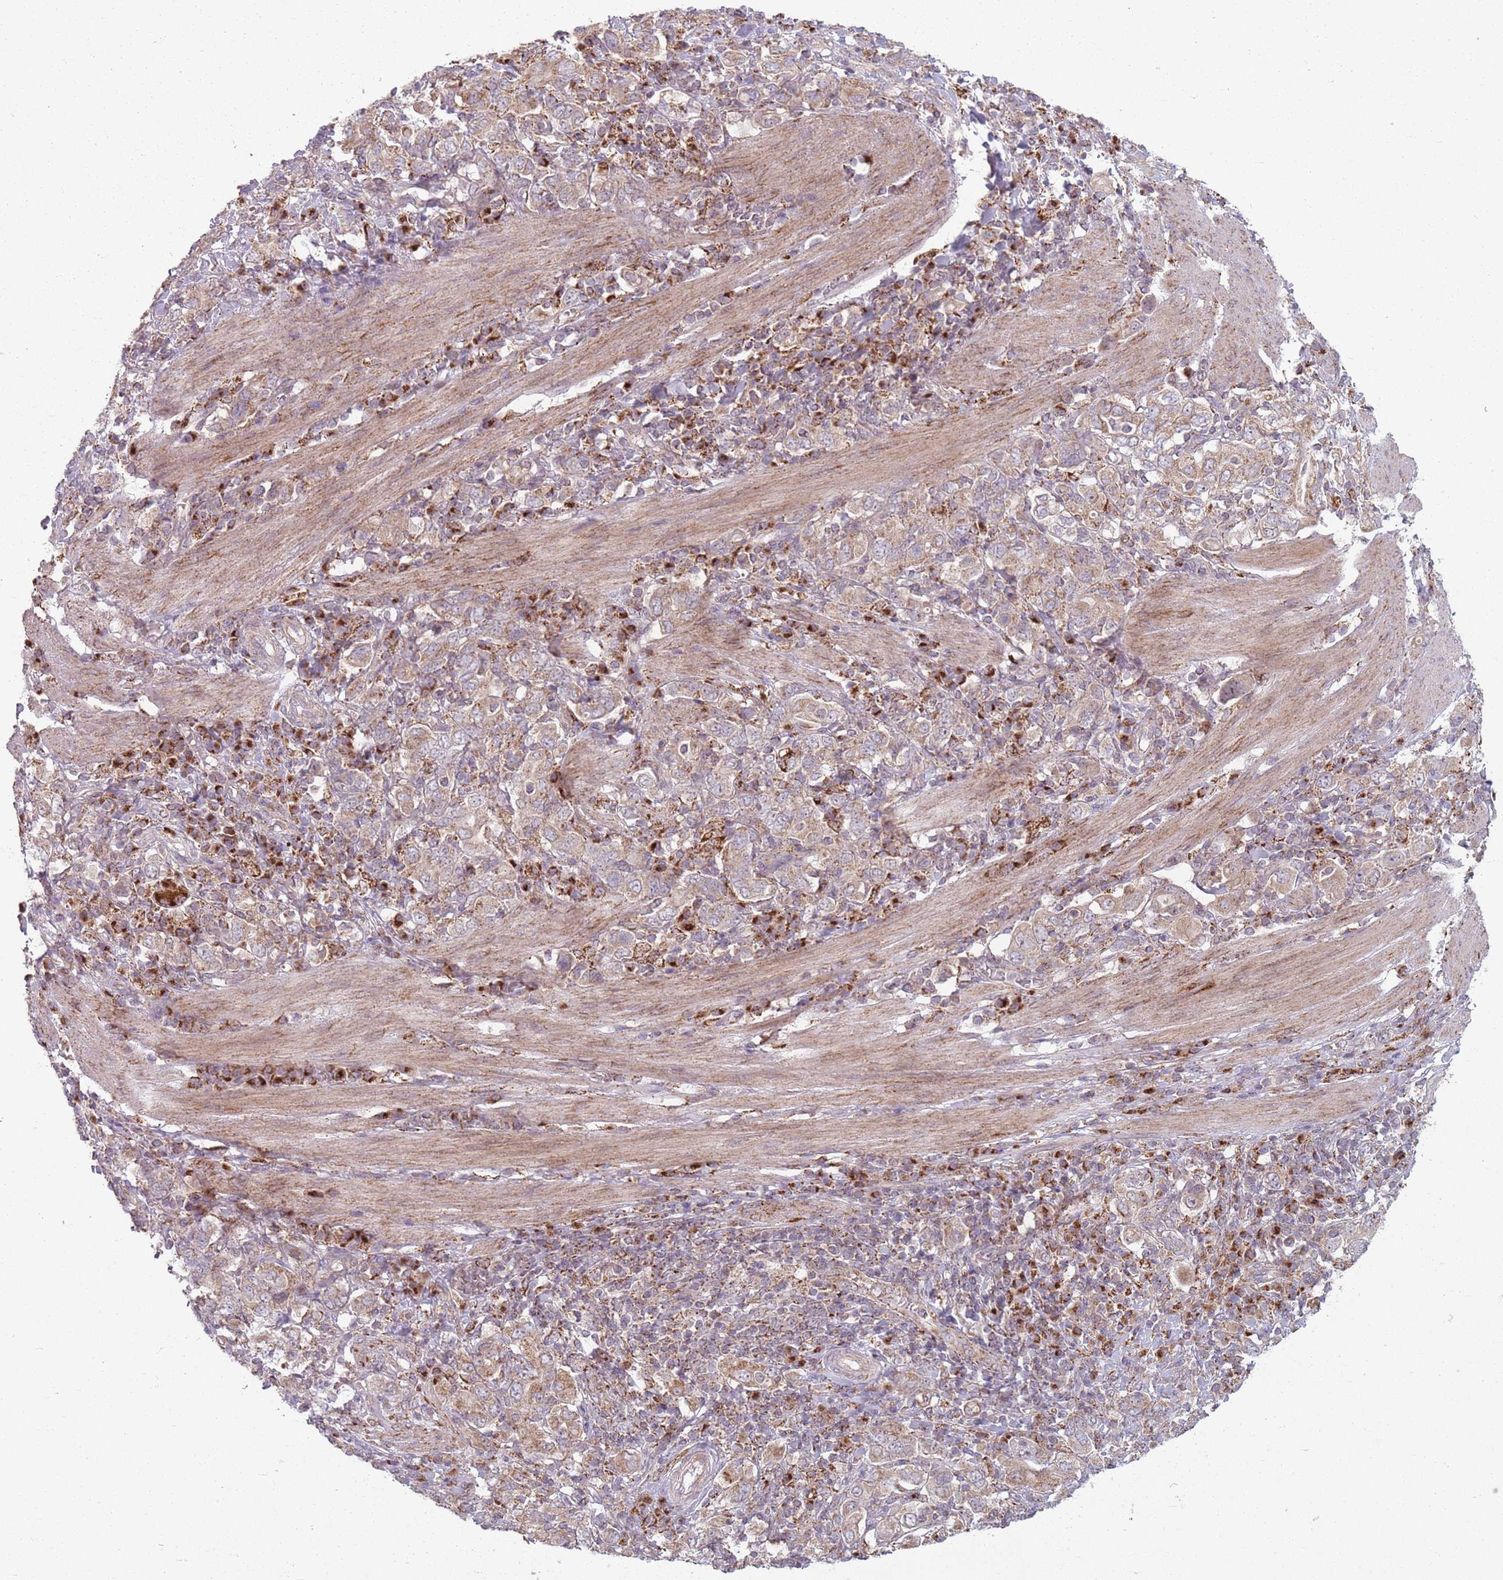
{"staining": {"intensity": "weak", "quantity": ">75%", "location": "cytoplasmic/membranous"}, "tissue": "stomach cancer", "cell_type": "Tumor cells", "image_type": "cancer", "snomed": [{"axis": "morphology", "description": "Adenocarcinoma, NOS"}, {"axis": "topography", "description": "Stomach, upper"}, {"axis": "topography", "description": "Stomach"}], "caption": "About >75% of tumor cells in human stomach cancer demonstrate weak cytoplasmic/membranous protein staining as visualized by brown immunohistochemical staining.", "gene": "OR10Q1", "patient": {"sex": "male", "age": 62}}